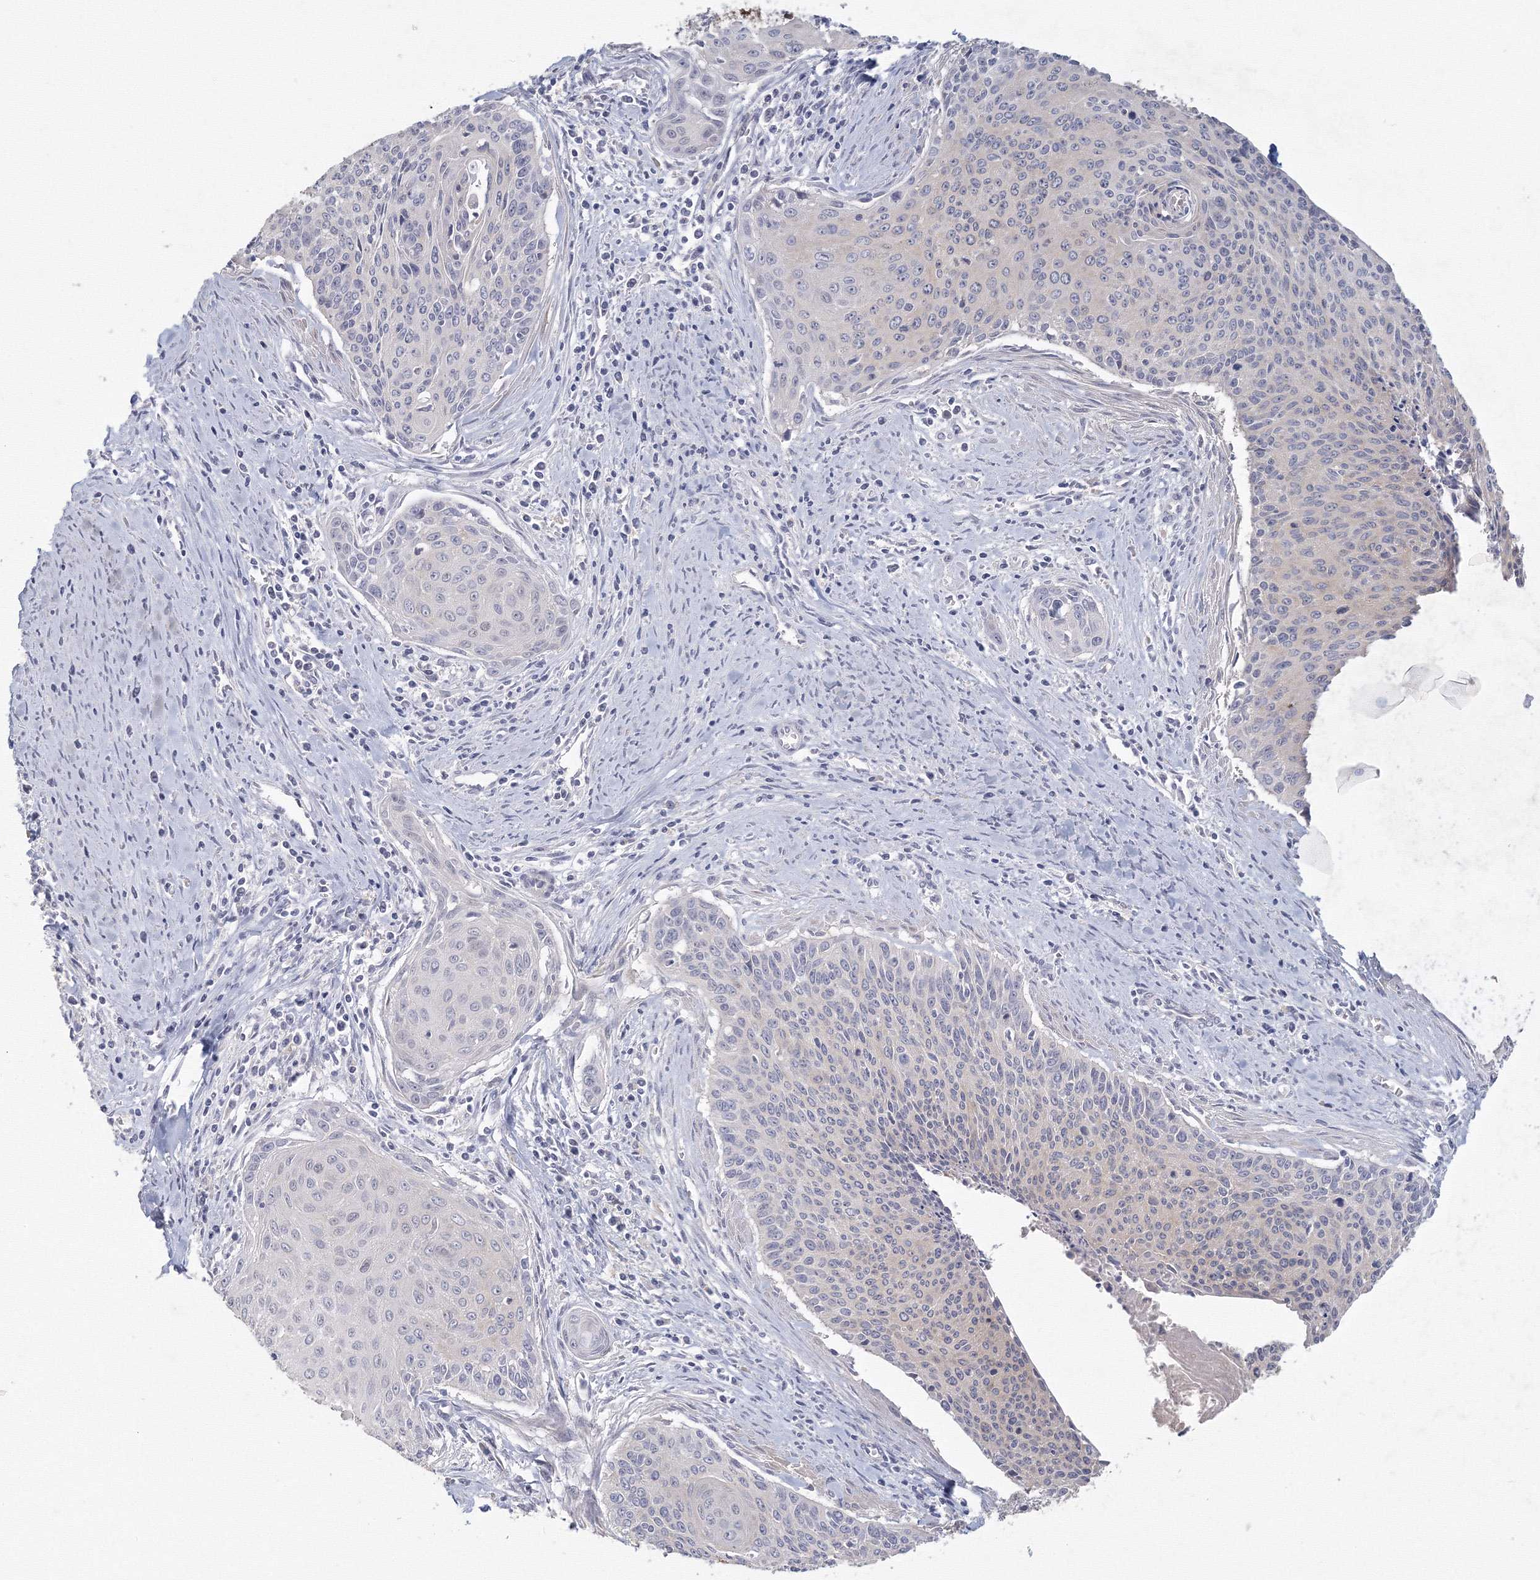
{"staining": {"intensity": "negative", "quantity": "none", "location": "none"}, "tissue": "cervical cancer", "cell_type": "Tumor cells", "image_type": "cancer", "snomed": [{"axis": "morphology", "description": "Squamous cell carcinoma, NOS"}, {"axis": "topography", "description": "Cervix"}], "caption": "IHC photomicrograph of neoplastic tissue: squamous cell carcinoma (cervical) stained with DAB (3,3'-diaminobenzidine) displays no significant protein staining in tumor cells. Brightfield microscopy of immunohistochemistry stained with DAB (3,3'-diaminobenzidine) (brown) and hematoxylin (blue), captured at high magnification.", "gene": "TACC2", "patient": {"sex": "female", "age": 55}}